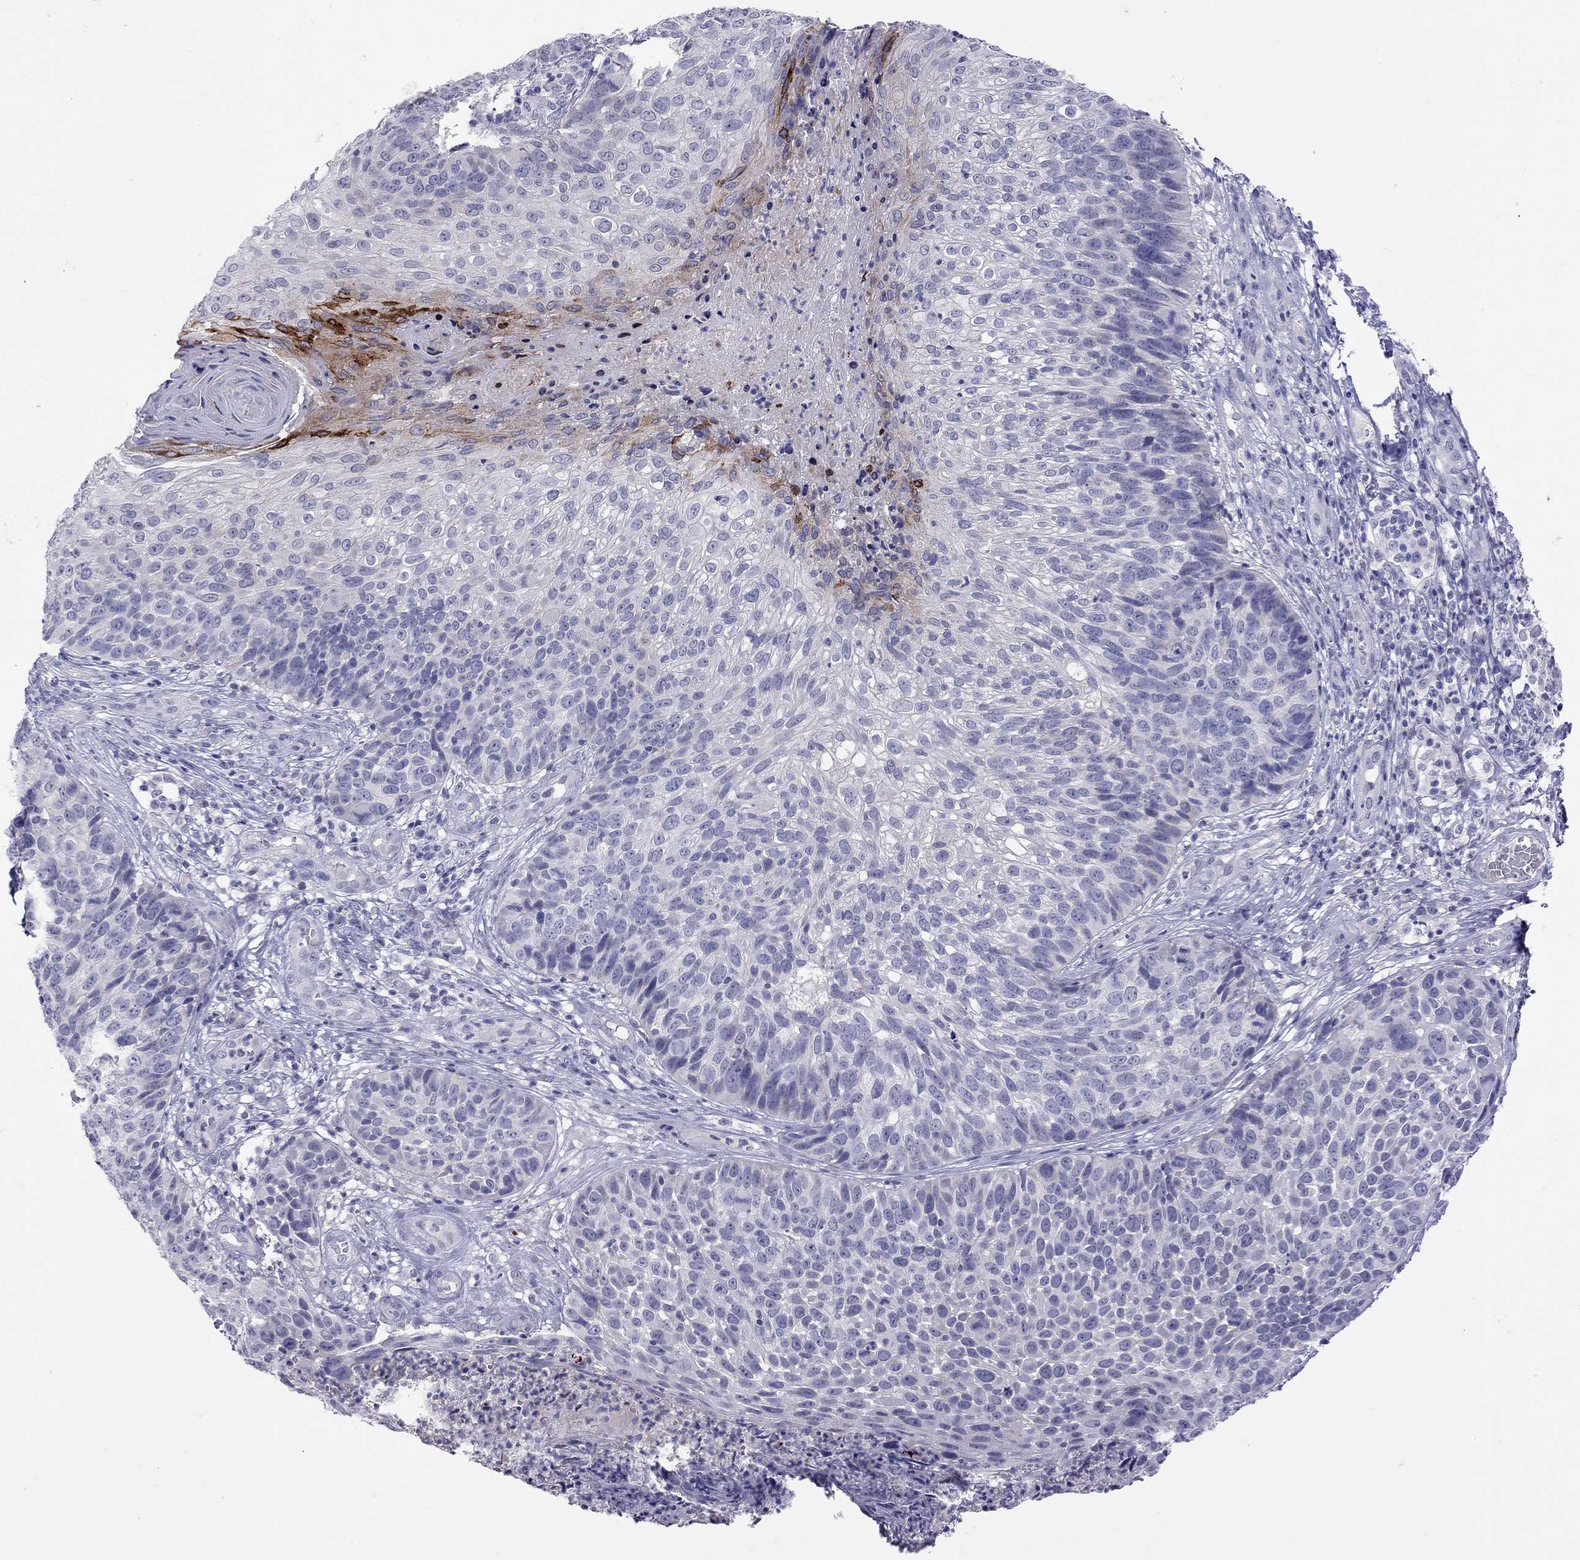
{"staining": {"intensity": "negative", "quantity": "none", "location": "none"}, "tissue": "skin cancer", "cell_type": "Tumor cells", "image_type": "cancer", "snomed": [{"axis": "morphology", "description": "Squamous cell carcinoma, NOS"}, {"axis": "topography", "description": "Skin"}], "caption": "Tumor cells are negative for protein expression in human skin cancer.", "gene": "SLAMF1", "patient": {"sex": "male", "age": 92}}